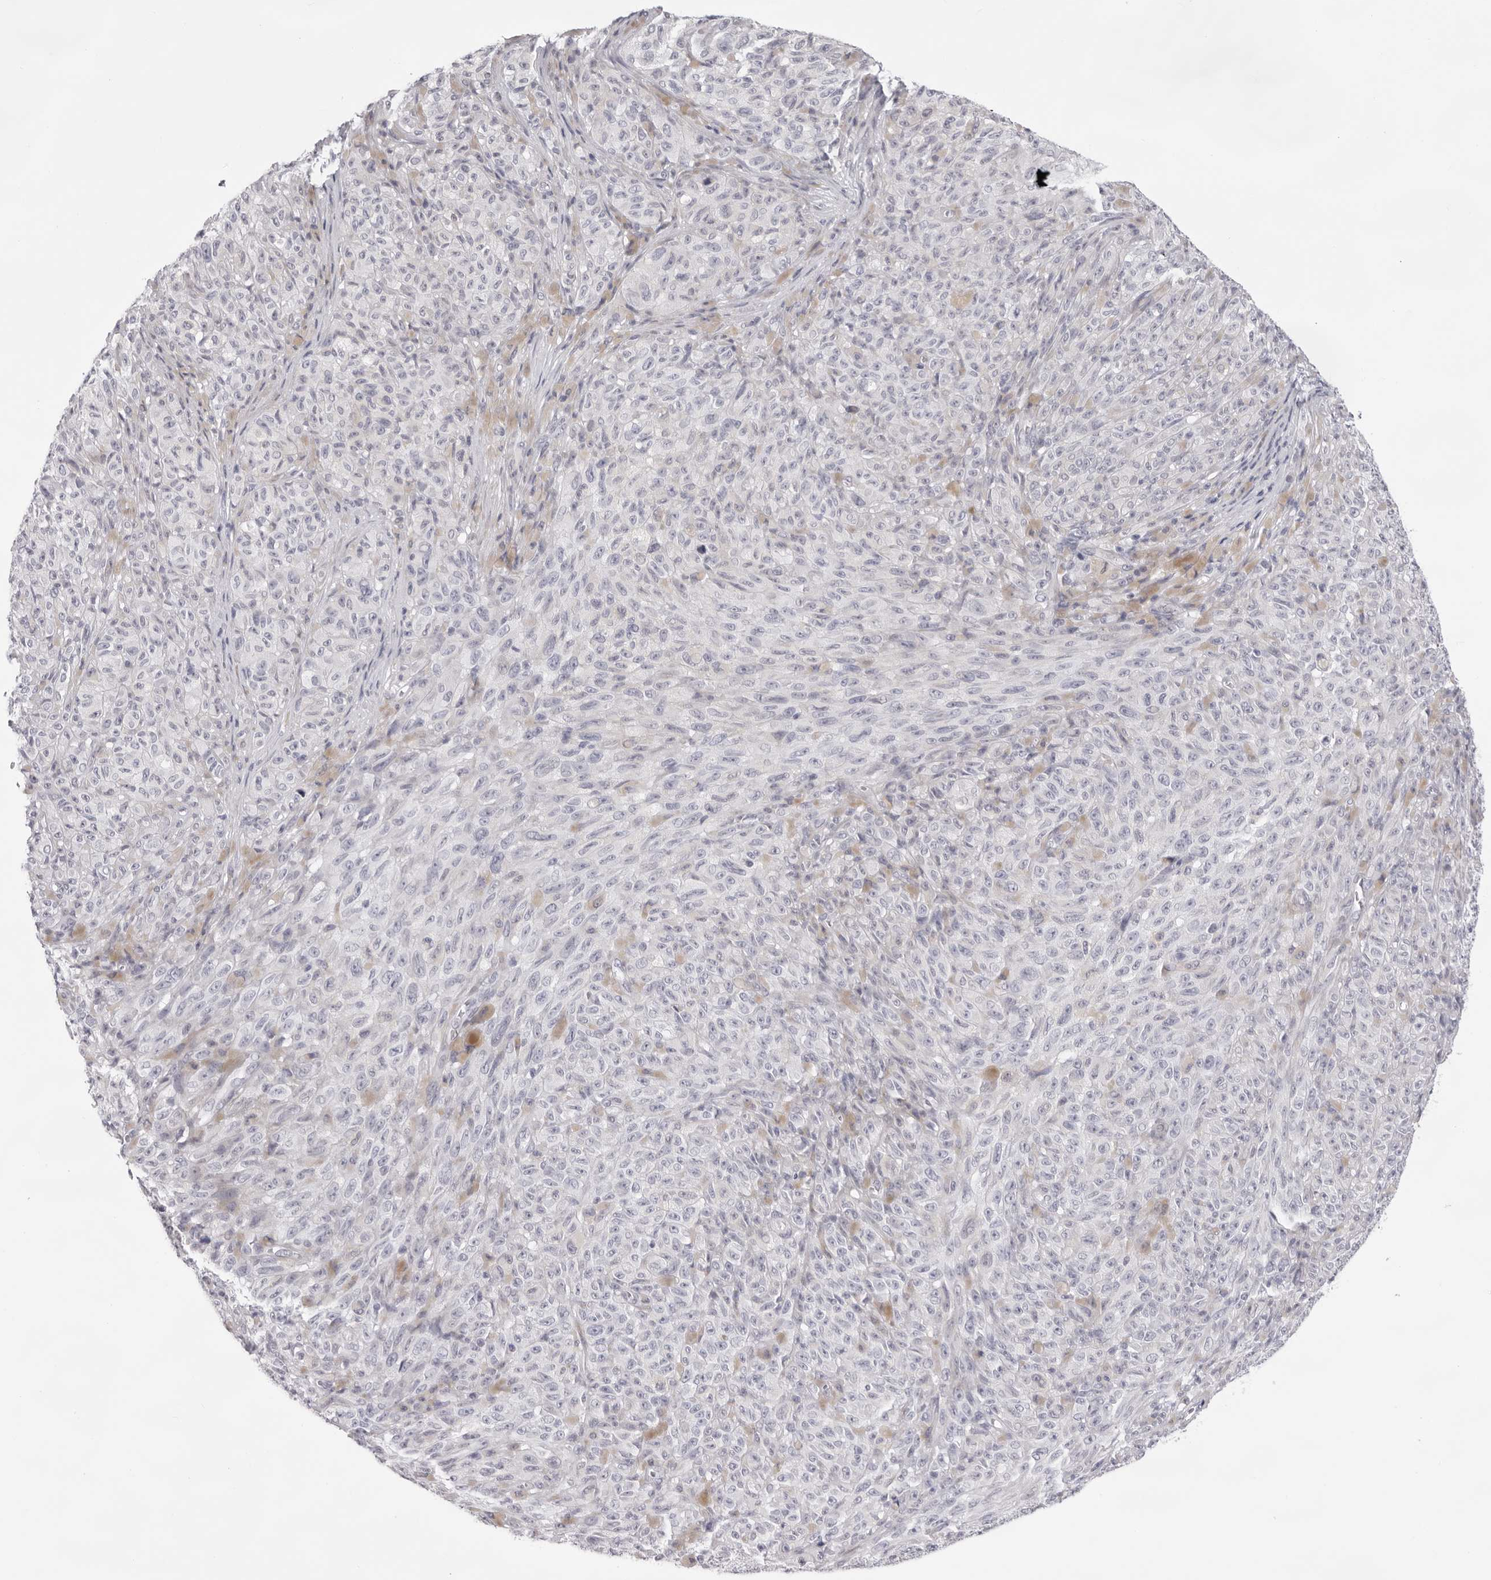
{"staining": {"intensity": "negative", "quantity": "none", "location": "none"}, "tissue": "melanoma", "cell_type": "Tumor cells", "image_type": "cancer", "snomed": [{"axis": "morphology", "description": "Malignant melanoma, NOS"}, {"axis": "topography", "description": "Skin"}], "caption": "Histopathology image shows no protein expression in tumor cells of melanoma tissue.", "gene": "SMIM2", "patient": {"sex": "female", "age": 82}}